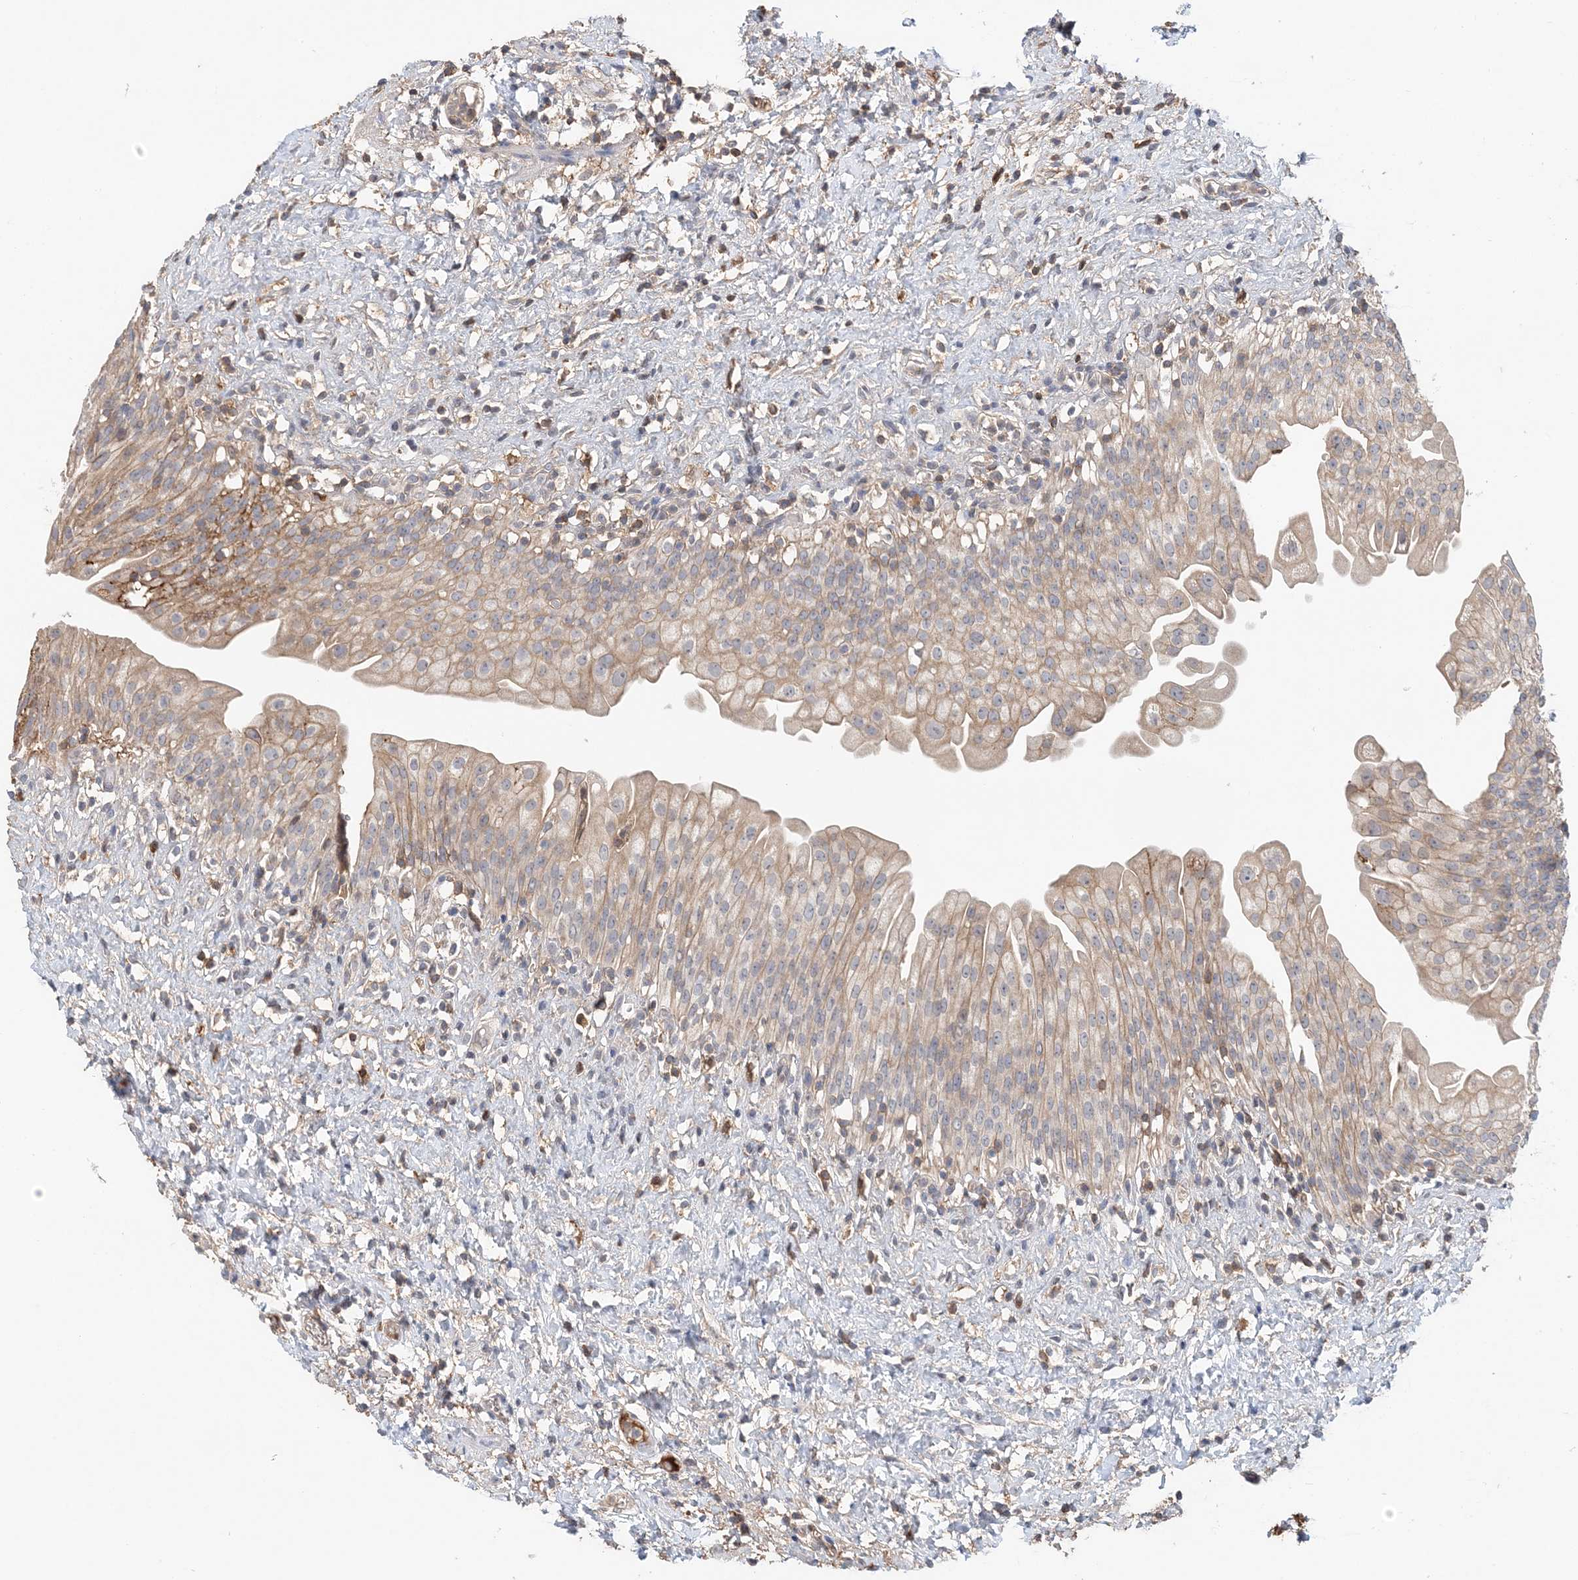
{"staining": {"intensity": "moderate", "quantity": "25%-75%", "location": "cytoplasmic/membranous"}, "tissue": "urinary bladder", "cell_type": "Urothelial cells", "image_type": "normal", "snomed": [{"axis": "morphology", "description": "Normal tissue, NOS"}, {"axis": "topography", "description": "Urinary bladder"}], "caption": "A medium amount of moderate cytoplasmic/membranous positivity is appreciated in about 25%-75% of urothelial cells in unremarkable urinary bladder. (DAB IHC with brightfield microscopy, high magnification).", "gene": "SYCP3", "patient": {"sex": "female", "age": 27}}